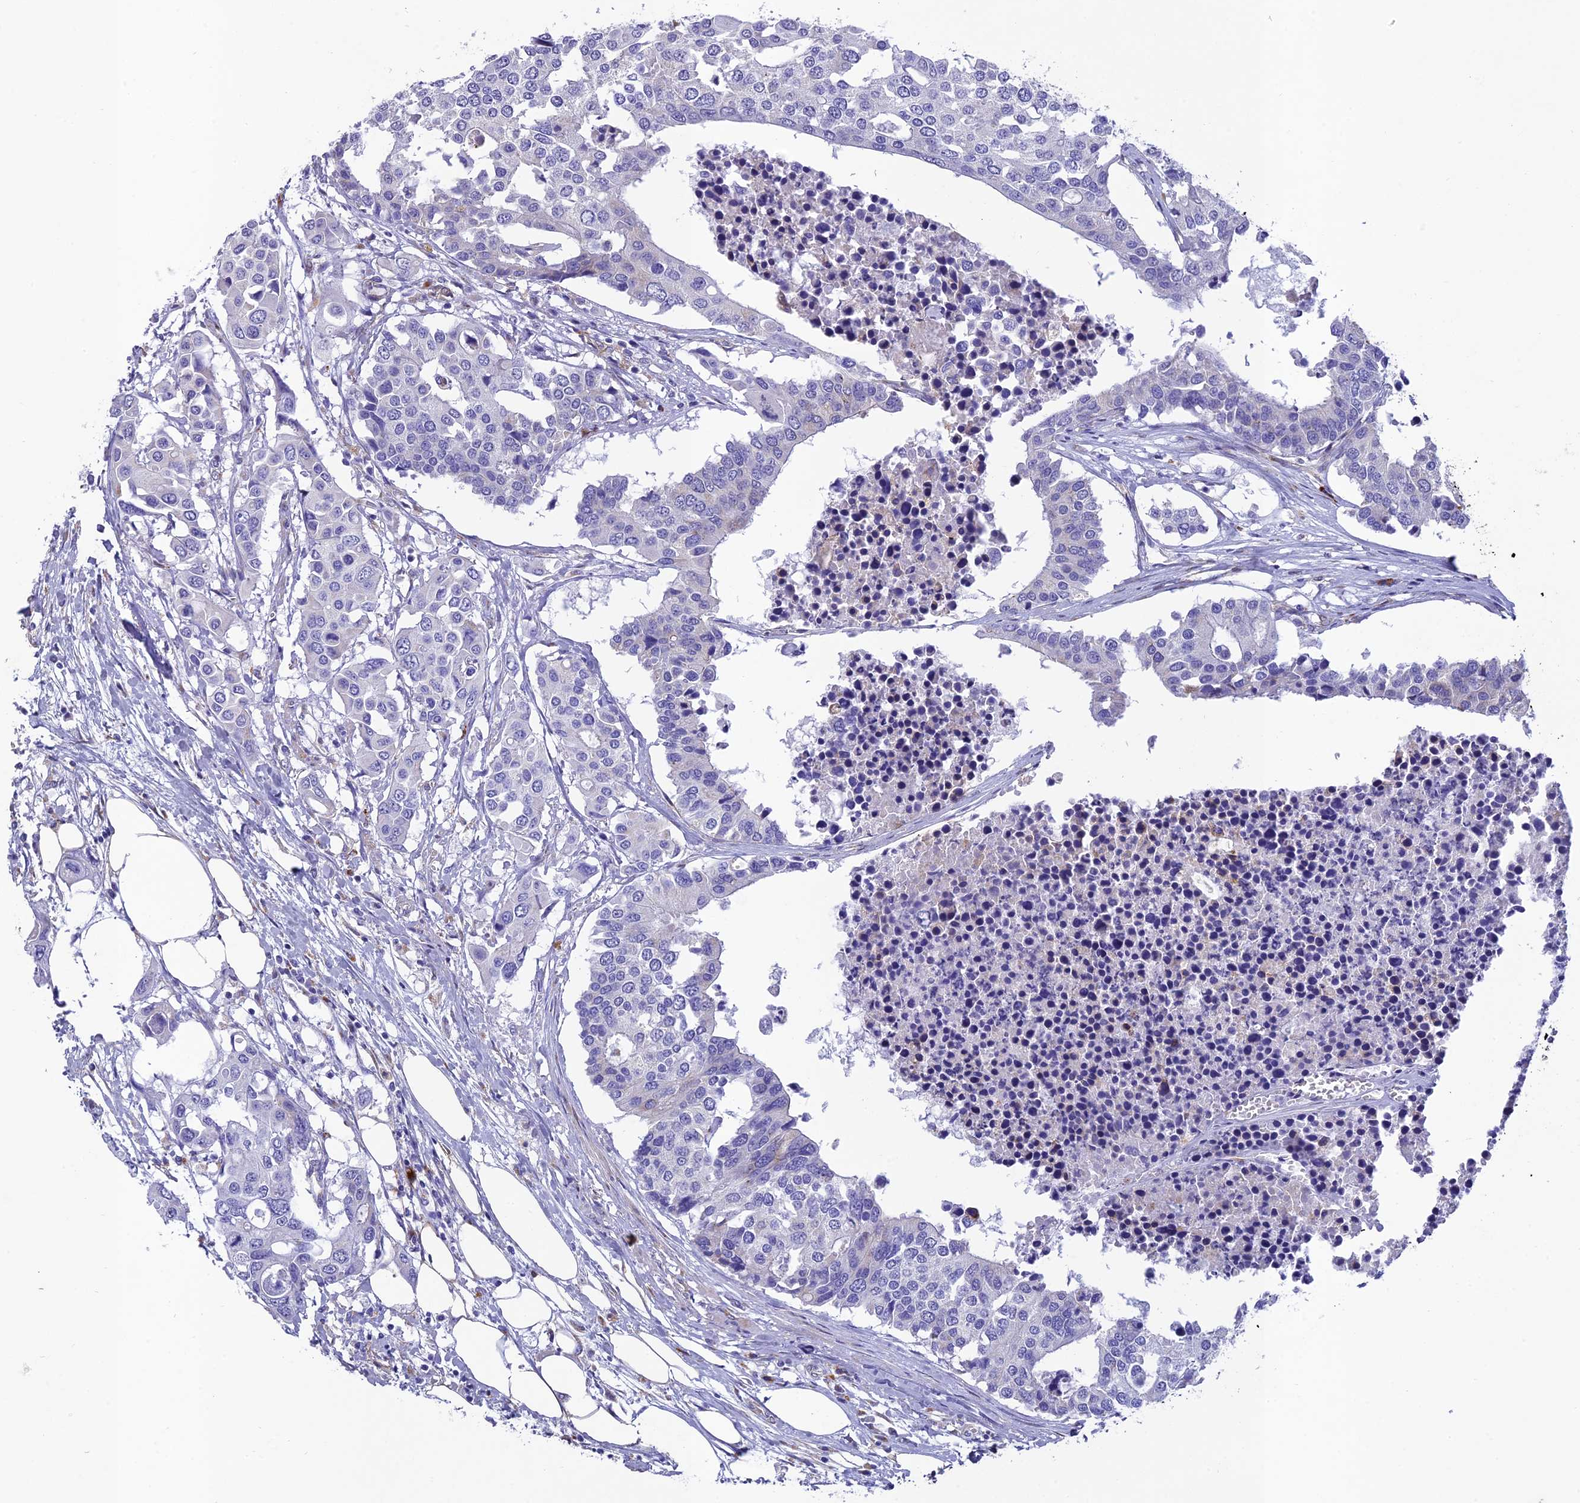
{"staining": {"intensity": "negative", "quantity": "none", "location": "none"}, "tissue": "colorectal cancer", "cell_type": "Tumor cells", "image_type": "cancer", "snomed": [{"axis": "morphology", "description": "Adenocarcinoma, NOS"}, {"axis": "topography", "description": "Colon"}], "caption": "A high-resolution photomicrograph shows IHC staining of colorectal adenocarcinoma, which displays no significant positivity in tumor cells.", "gene": "TNS1", "patient": {"sex": "male", "age": 77}}